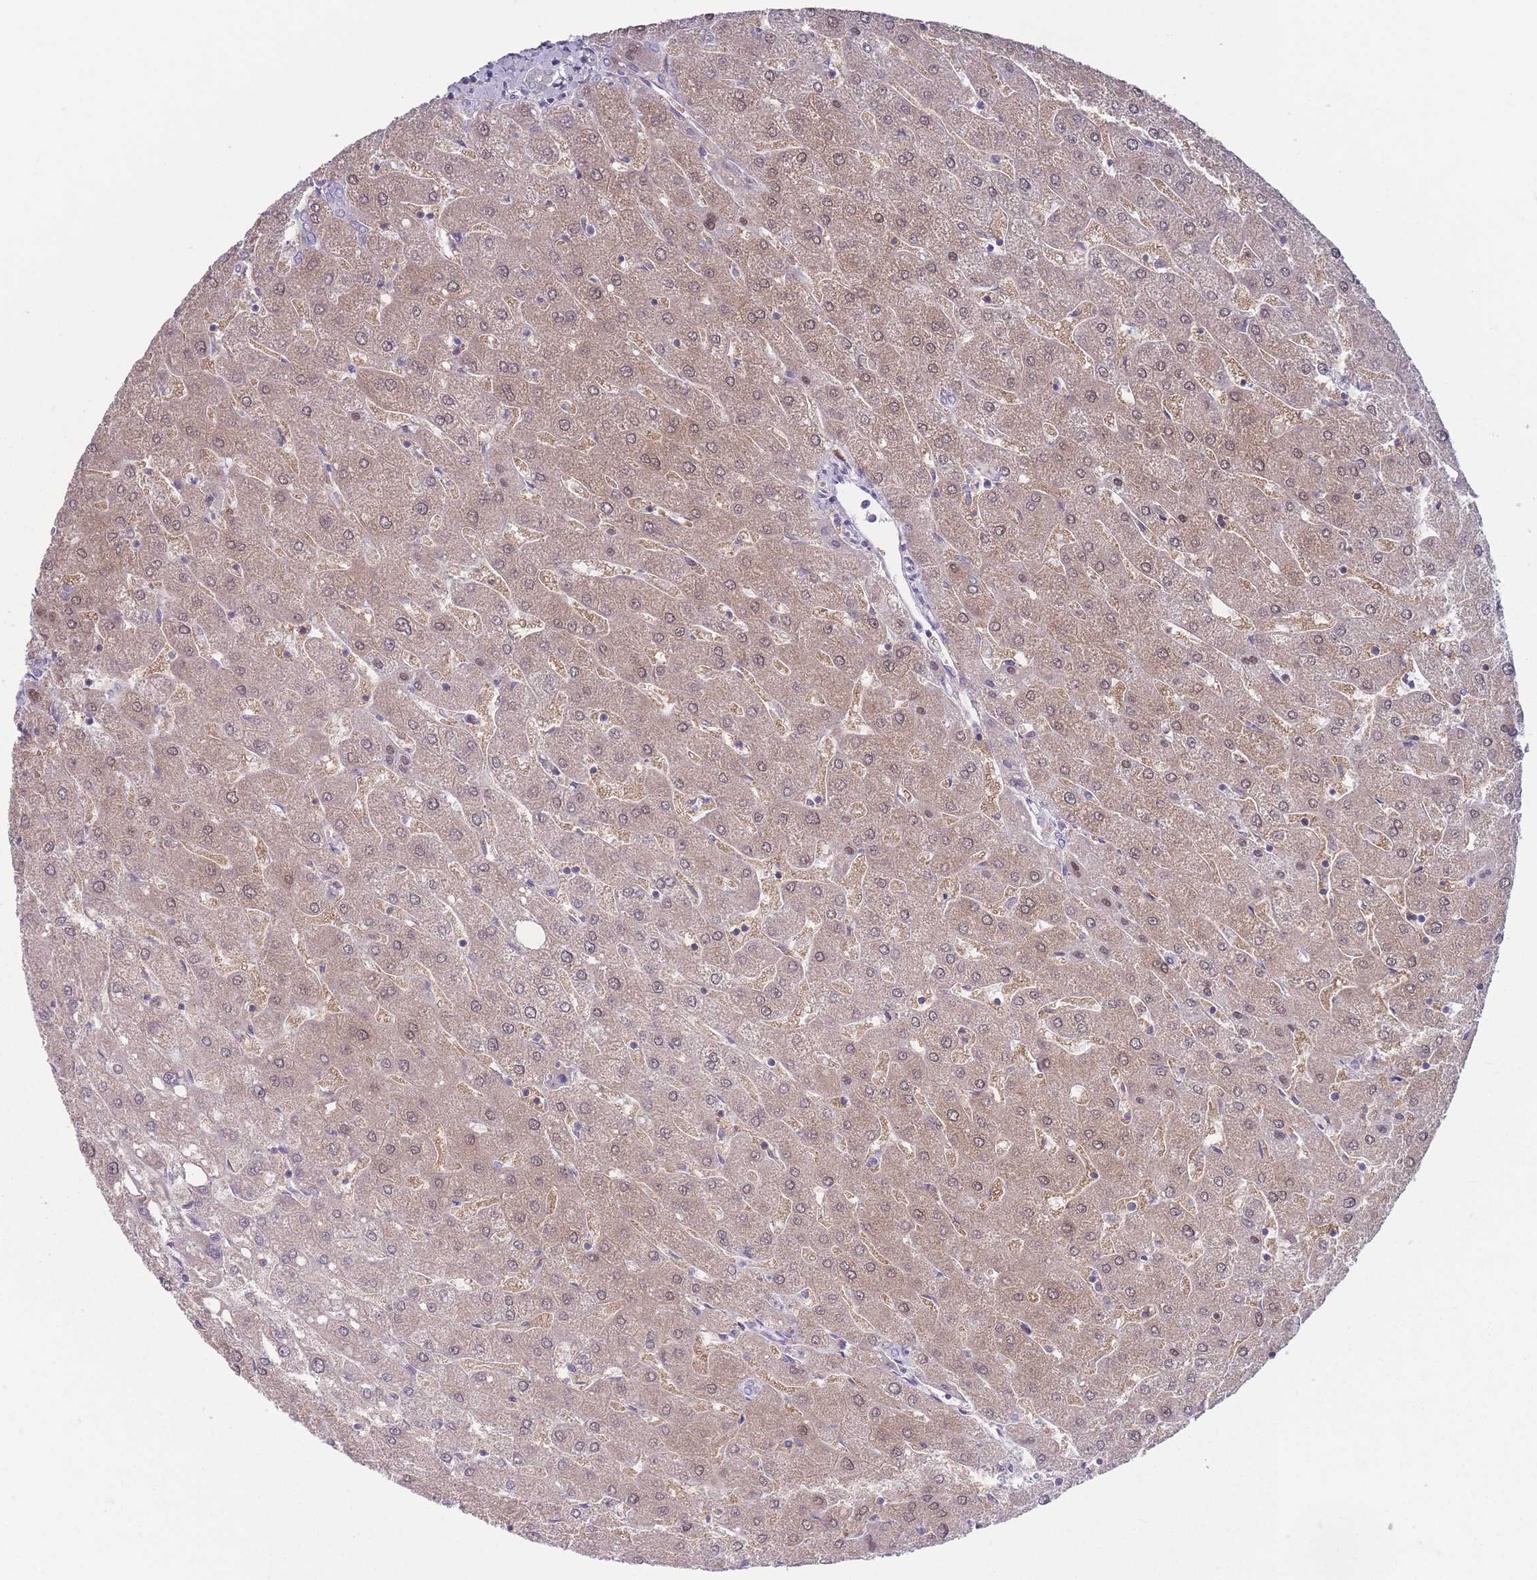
{"staining": {"intensity": "negative", "quantity": "none", "location": "none"}, "tissue": "liver", "cell_type": "Cholangiocytes", "image_type": "normal", "snomed": [{"axis": "morphology", "description": "Normal tissue, NOS"}, {"axis": "topography", "description": "Liver"}], "caption": "High magnification brightfield microscopy of unremarkable liver stained with DAB (brown) and counterstained with hematoxylin (blue): cholangiocytes show no significant expression. (Stains: DAB IHC with hematoxylin counter stain, Microscopy: brightfield microscopy at high magnification).", "gene": "PAIP2B", "patient": {"sex": "male", "age": 67}}